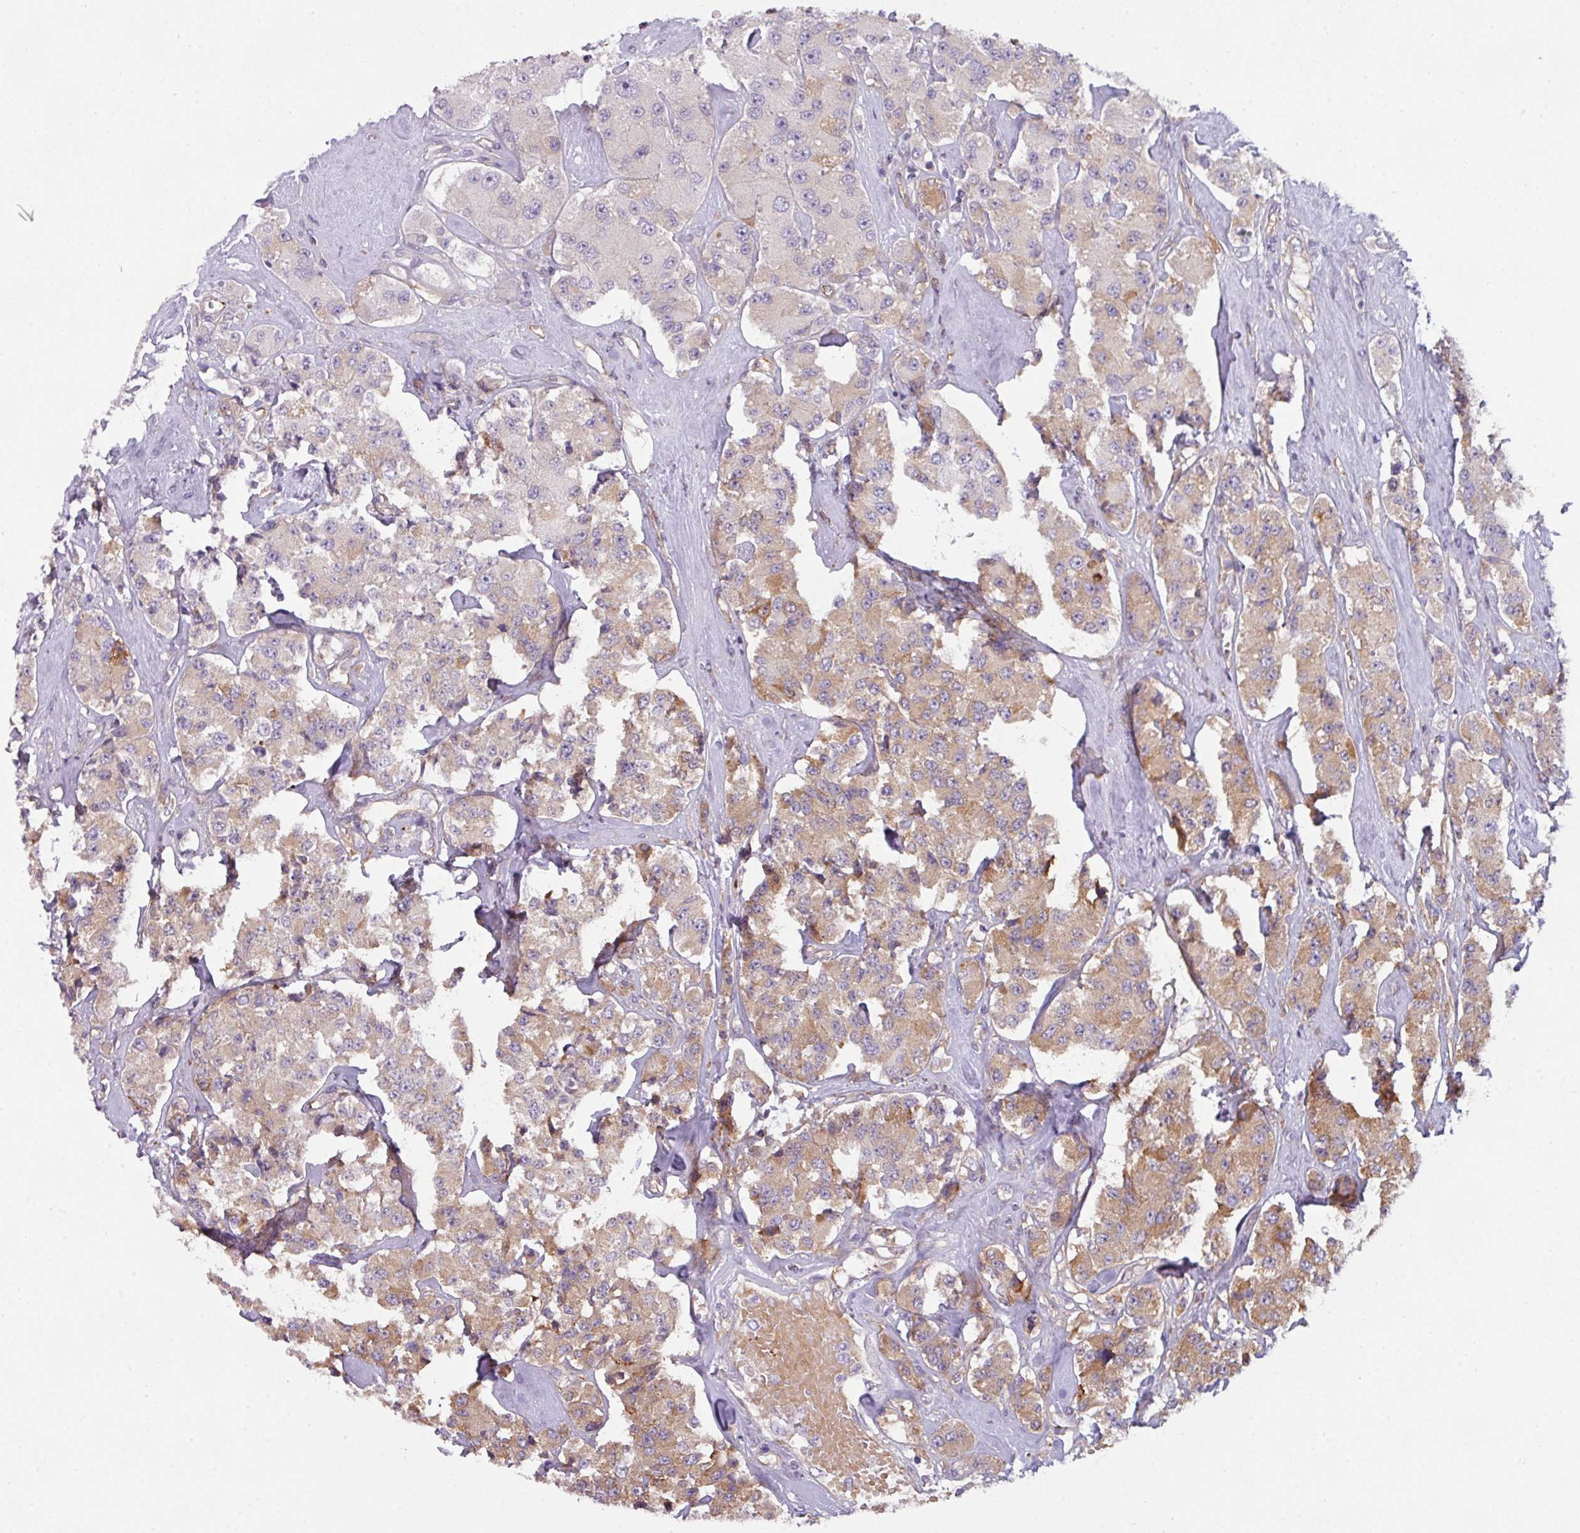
{"staining": {"intensity": "moderate", "quantity": "25%-75%", "location": "cytoplasmic/membranous"}, "tissue": "carcinoid", "cell_type": "Tumor cells", "image_type": "cancer", "snomed": [{"axis": "morphology", "description": "Carcinoid, malignant, NOS"}, {"axis": "topography", "description": "Pancreas"}], "caption": "Protein staining displays moderate cytoplasmic/membranous positivity in approximately 25%-75% of tumor cells in carcinoid (malignant). The protein is stained brown, and the nuclei are stained in blue (DAB IHC with brightfield microscopy, high magnification).", "gene": "BUD23", "patient": {"sex": "male", "age": 41}}